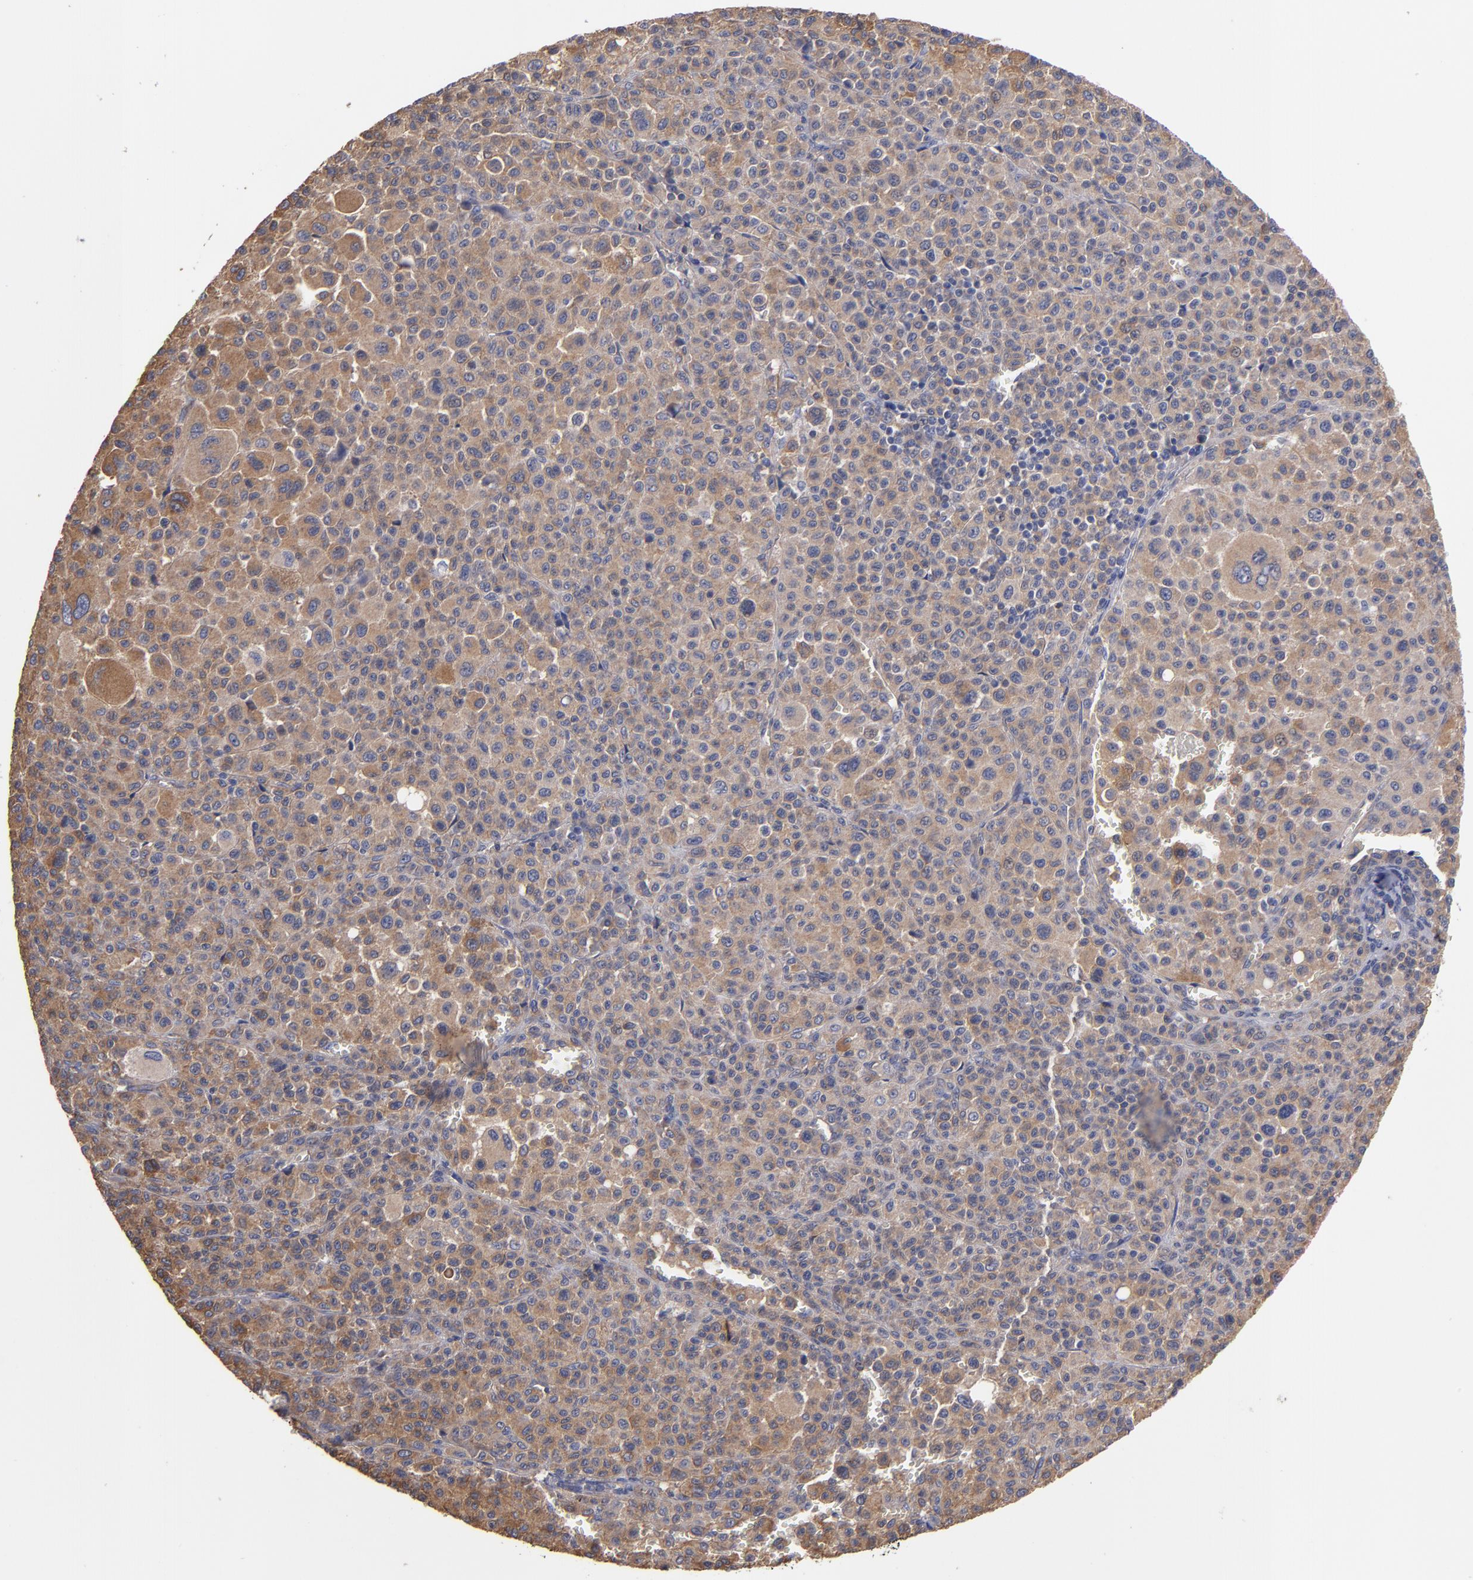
{"staining": {"intensity": "weak", "quantity": "25%-75%", "location": "cytoplasmic/membranous"}, "tissue": "melanoma", "cell_type": "Tumor cells", "image_type": "cancer", "snomed": [{"axis": "morphology", "description": "Malignant melanoma, Metastatic site"}, {"axis": "topography", "description": "Skin"}], "caption": "Immunohistochemistry (DAB (3,3'-diaminobenzidine)) staining of malignant melanoma (metastatic site) demonstrates weak cytoplasmic/membranous protein staining in approximately 25%-75% of tumor cells.", "gene": "ESYT2", "patient": {"sex": "female", "age": 74}}